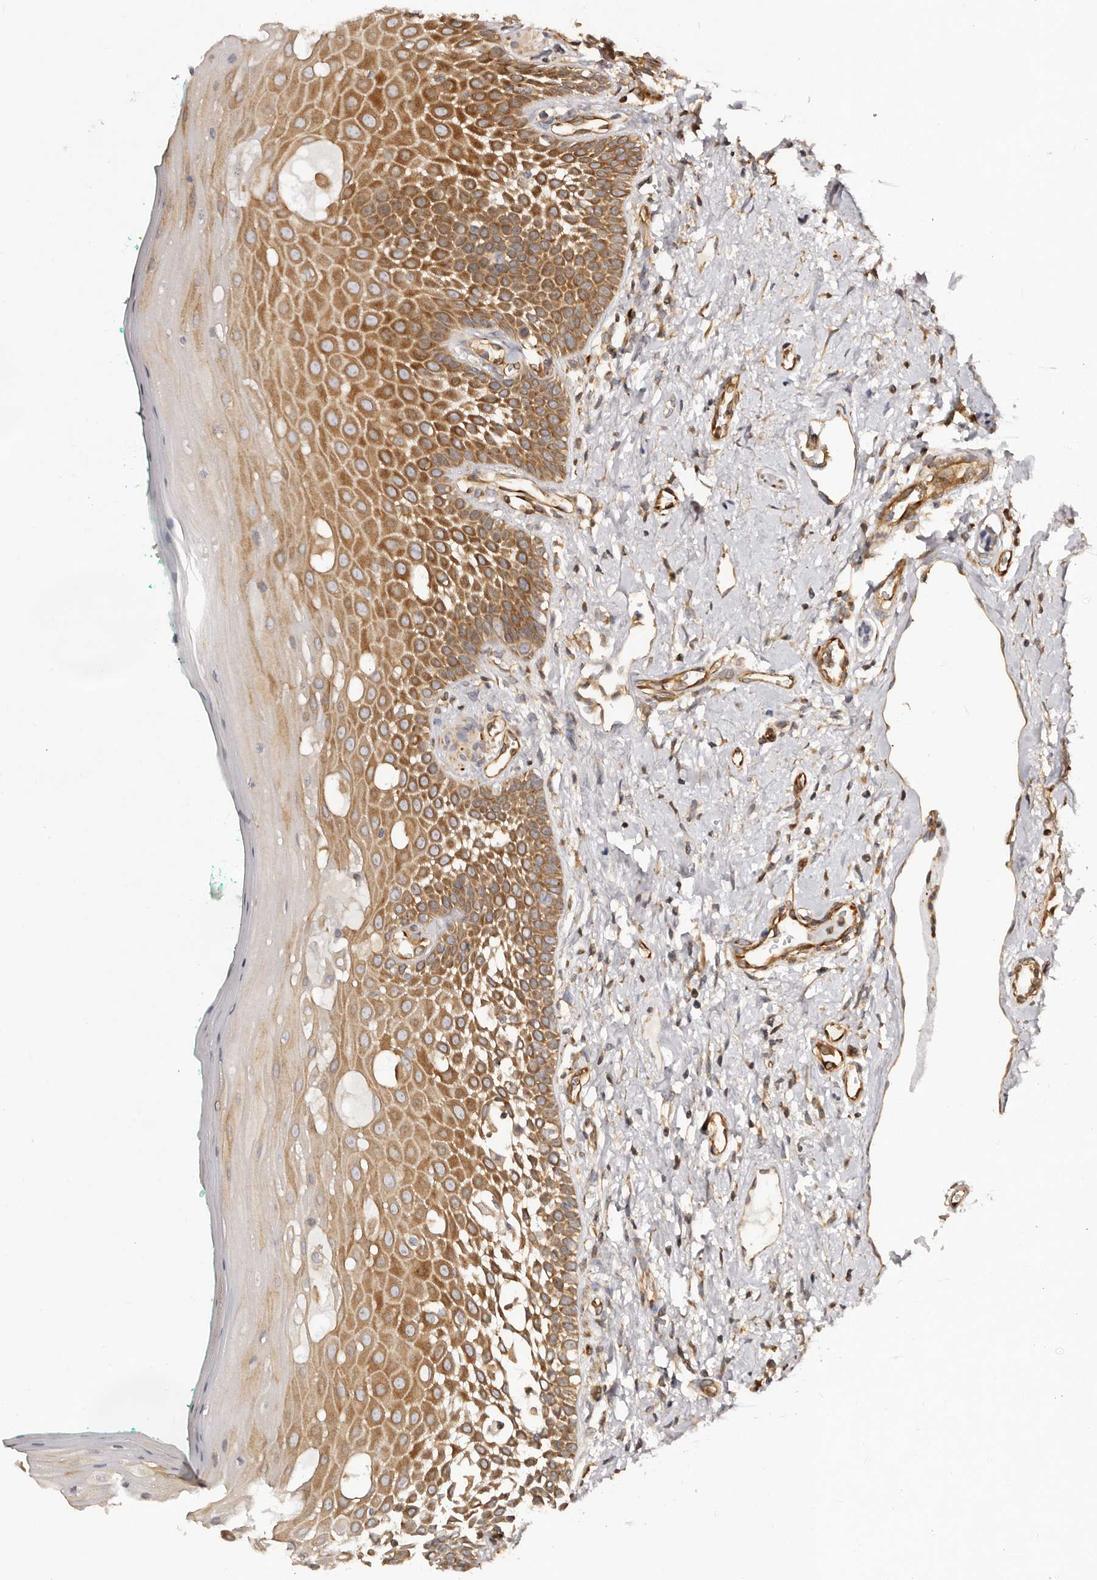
{"staining": {"intensity": "strong", "quantity": "25%-75%", "location": "cytoplasmic/membranous"}, "tissue": "oral mucosa", "cell_type": "Squamous epithelial cells", "image_type": "normal", "snomed": [{"axis": "morphology", "description": "Normal tissue, NOS"}, {"axis": "topography", "description": "Oral tissue"}], "caption": "IHC staining of benign oral mucosa, which exhibits high levels of strong cytoplasmic/membranous positivity in approximately 25%-75% of squamous epithelial cells indicating strong cytoplasmic/membranous protein positivity. The staining was performed using DAB (3,3'-diaminobenzidine) (brown) for protein detection and nuclei were counterstained in hematoxylin (blue).", "gene": "RPS6", "patient": {"sex": "female", "age": 70}}